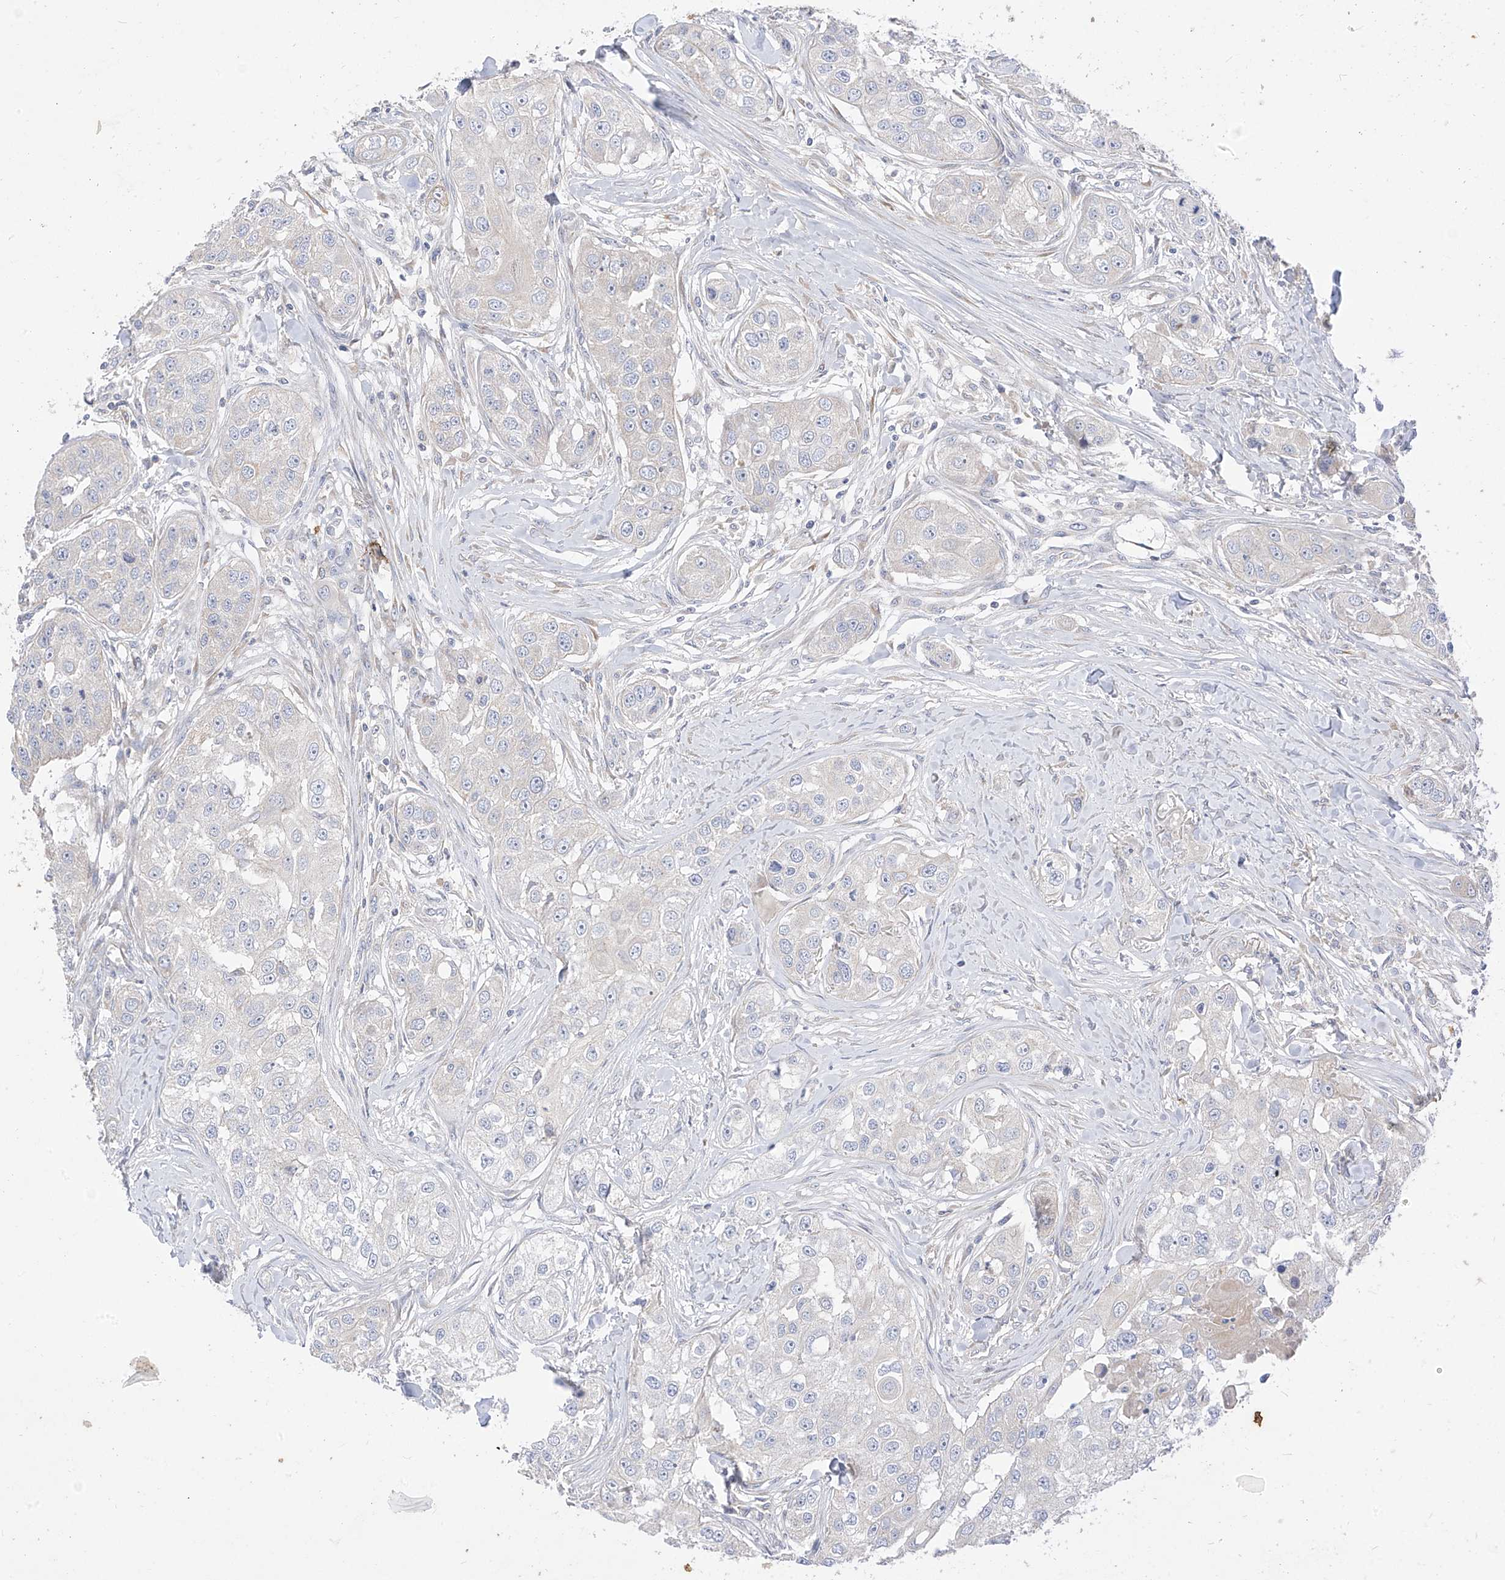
{"staining": {"intensity": "negative", "quantity": "none", "location": "none"}, "tissue": "head and neck cancer", "cell_type": "Tumor cells", "image_type": "cancer", "snomed": [{"axis": "morphology", "description": "Normal tissue, NOS"}, {"axis": "morphology", "description": "Squamous cell carcinoma, NOS"}, {"axis": "topography", "description": "Skeletal muscle"}, {"axis": "topography", "description": "Head-Neck"}], "caption": "The immunohistochemistry (IHC) histopathology image has no significant positivity in tumor cells of head and neck cancer tissue.", "gene": "RASA2", "patient": {"sex": "male", "age": 51}}